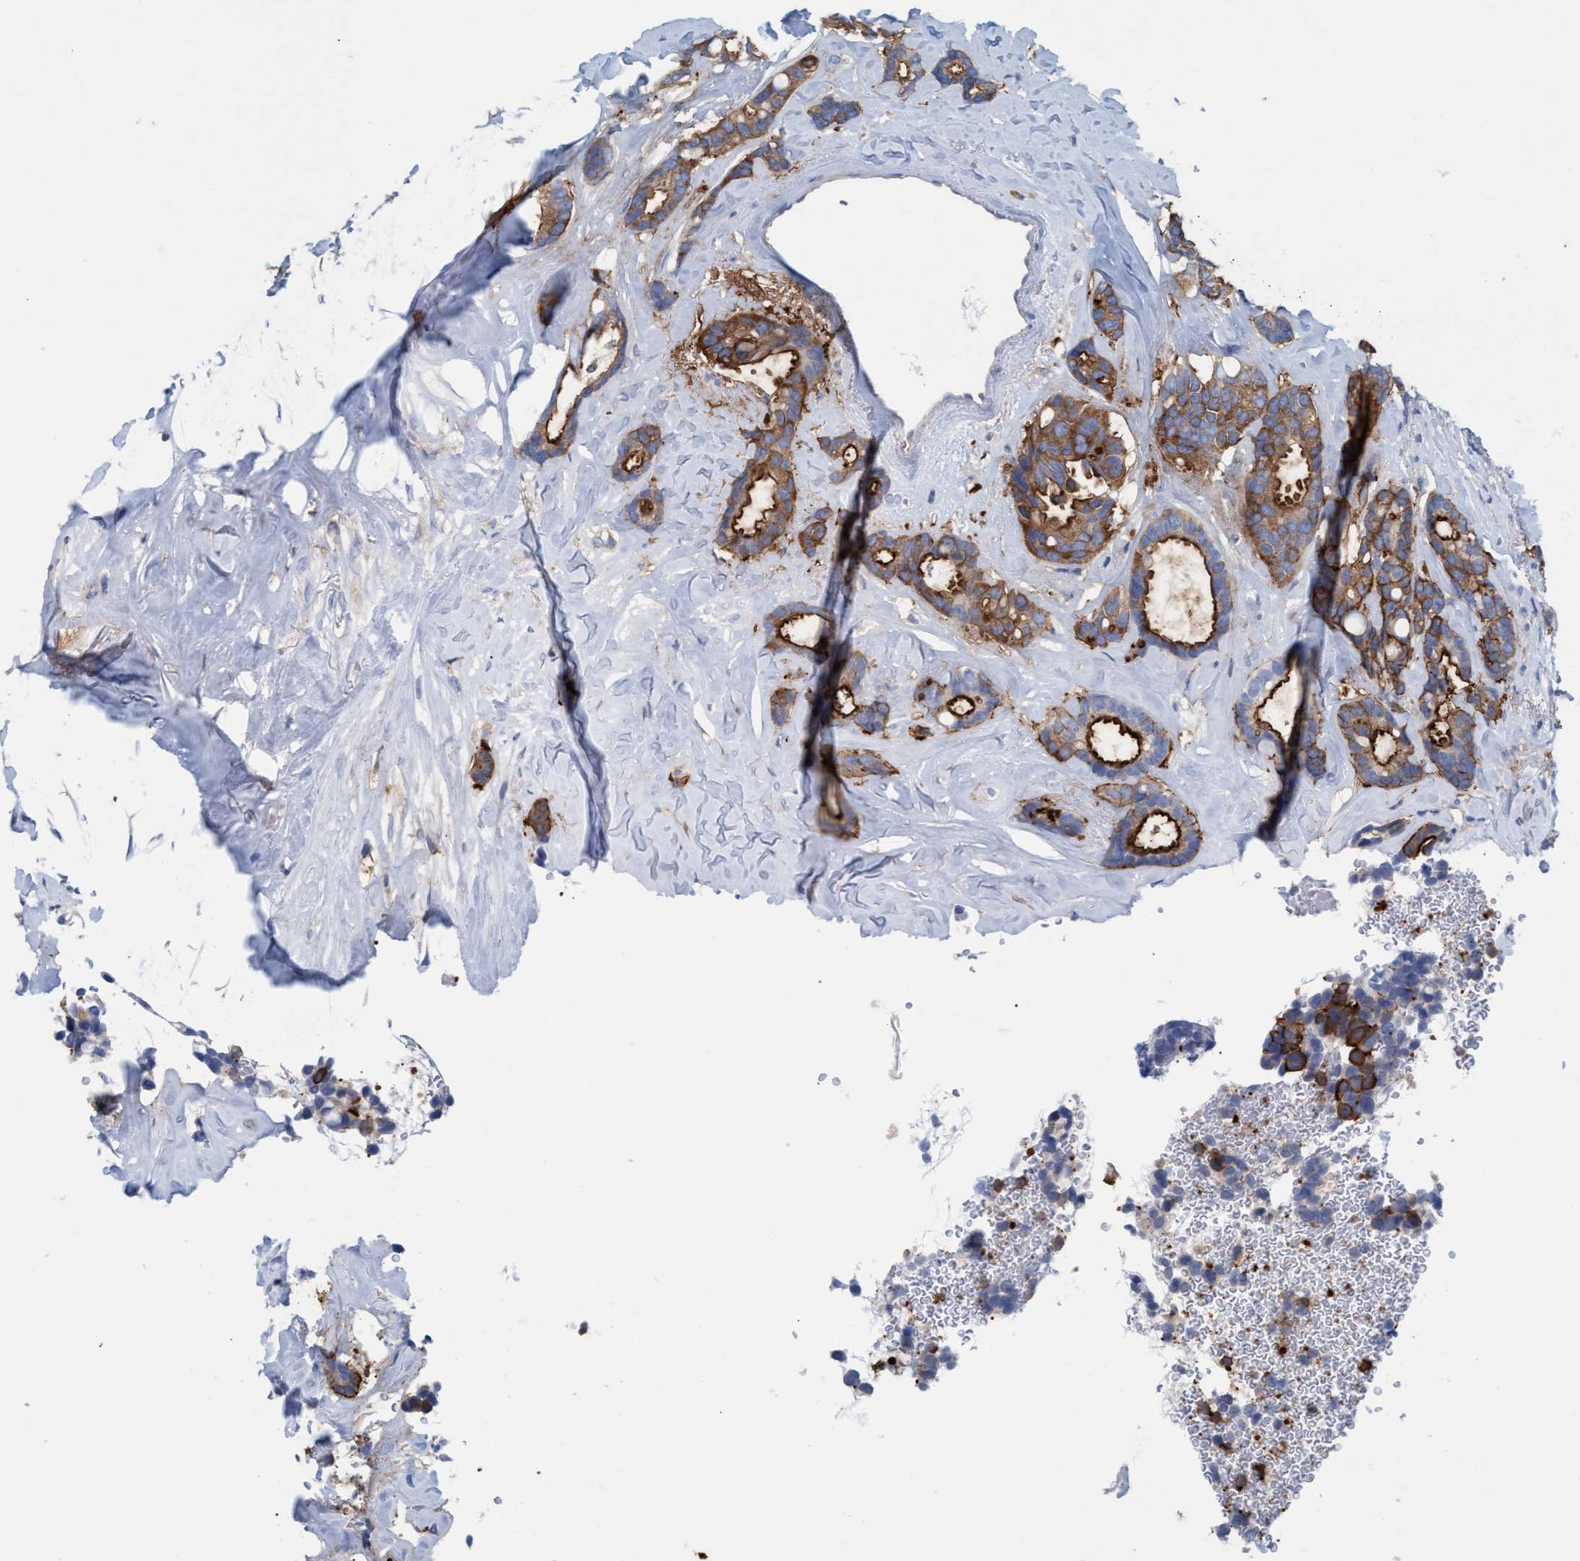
{"staining": {"intensity": "moderate", "quantity": ">75%", "location": "cytoplasmic/membranous"}, "tissue": "breast cancer", "cell_type": "Tumor cells", "image_type": "cancer", "snomed": [{"axis": "morphology", "description": "Duct carcinoma"}, {"axis": "topography", "description": "Breast"}], "caption": "Breast intraductal carcinoma stained with a brown dye reveals moderate cytoplasmic/membranous positive positivity in about >75% of tumor cells.", "gene": "EZR", "patient": {"sex": "female", "age": 87}}